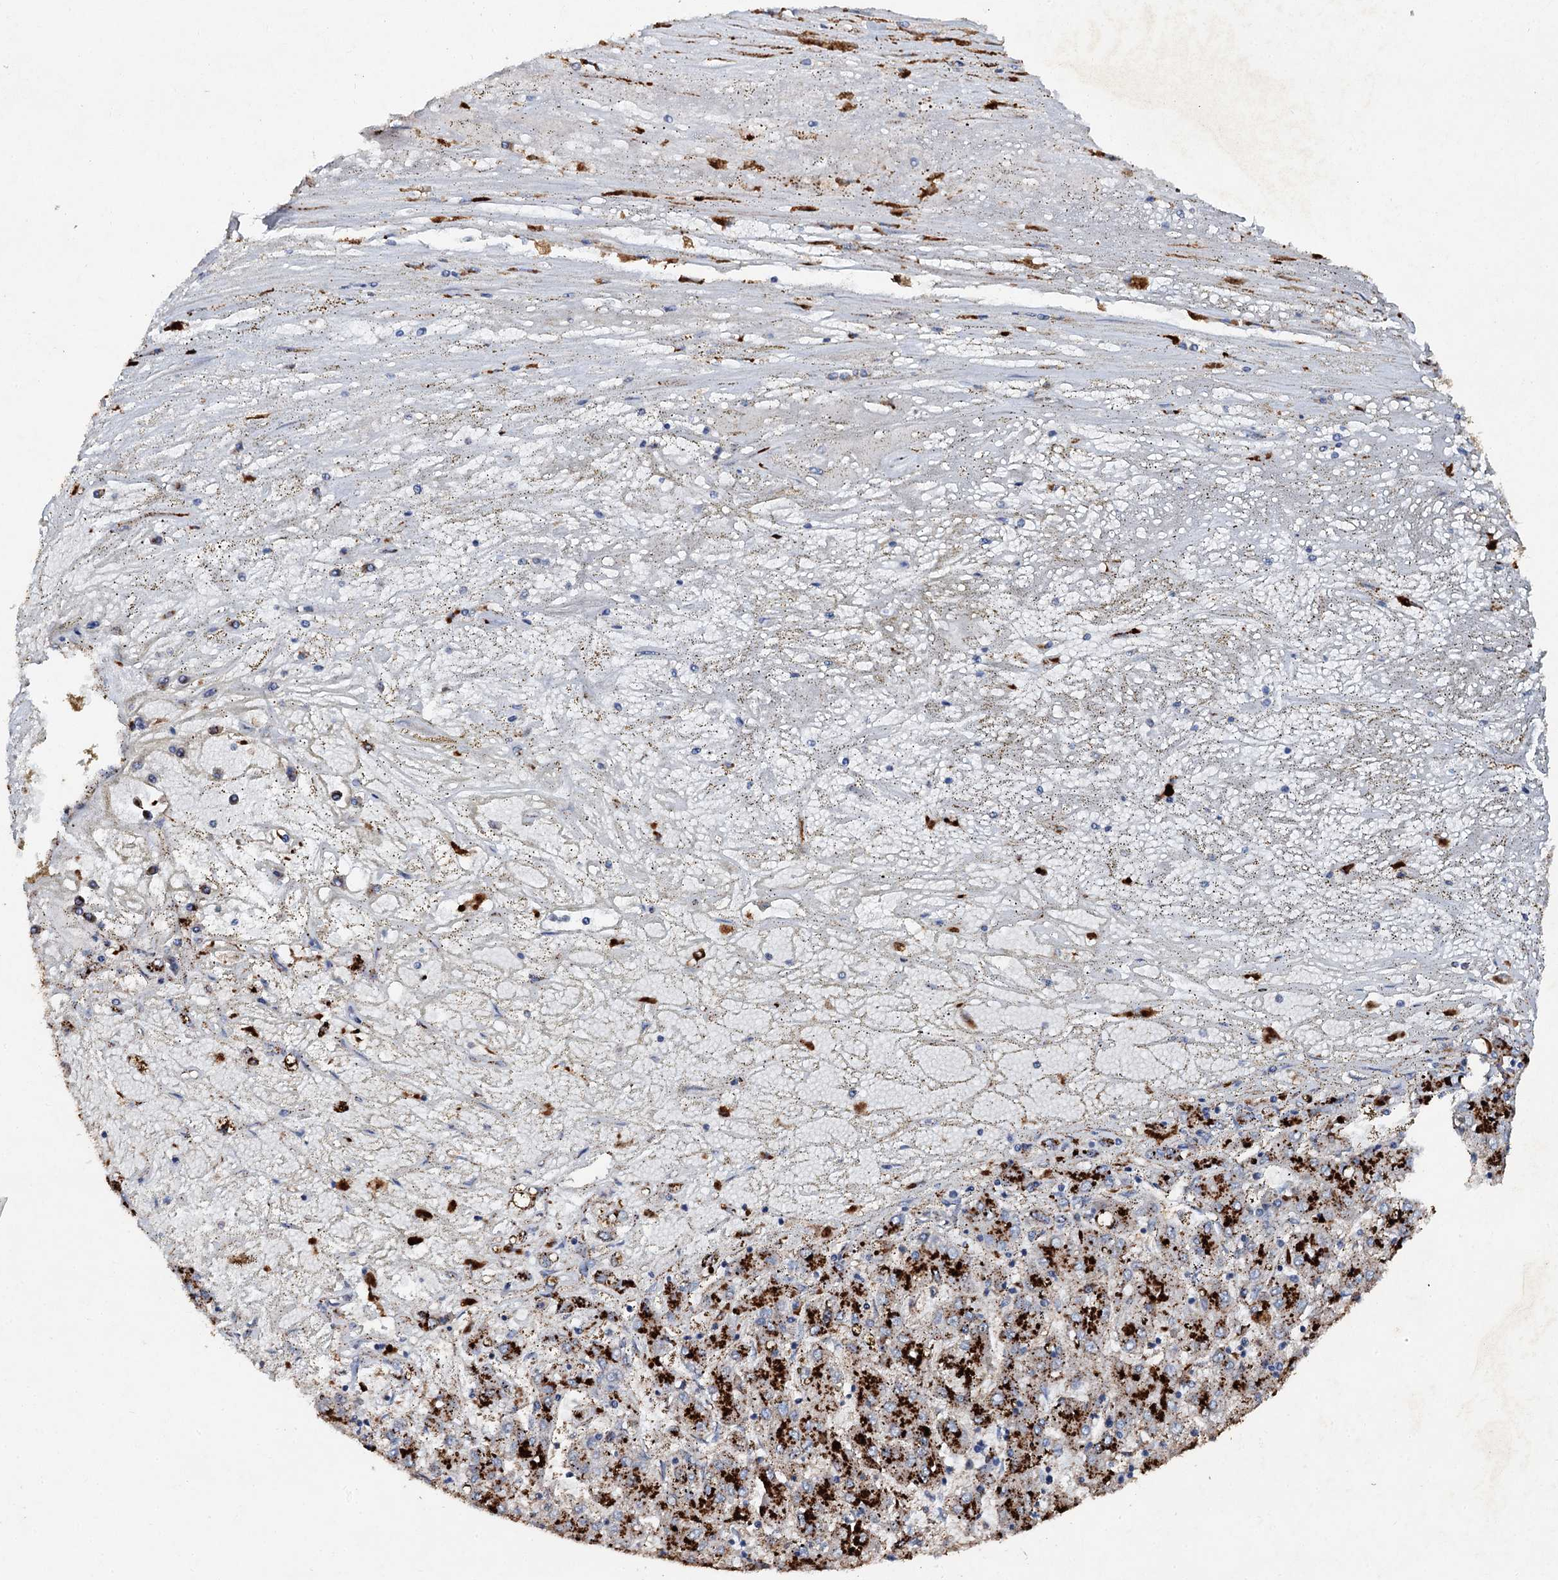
{"staining": {"intensity": "strong", "quantity": ">75%", "location": "cytoplasmic/membranous"}, "tissue": "liver cancer", "cell_type": "Tumor cells", "image_type": "cancer", "snomed": [{"axis": "morphology", "description": "Carcinoma, Hepatocellular, NOS"}, {"axis": "topography", "description": "Liver"}], "caption": "DAB immunohistochemical staining of human hepatocellular carcinoma (liver) exhibits strong cytoplasmic/membranous protein staining in approximately >75% of tumor cells.", "gene": "GBA1", "patient": {"sex": "male", "age": 72}}